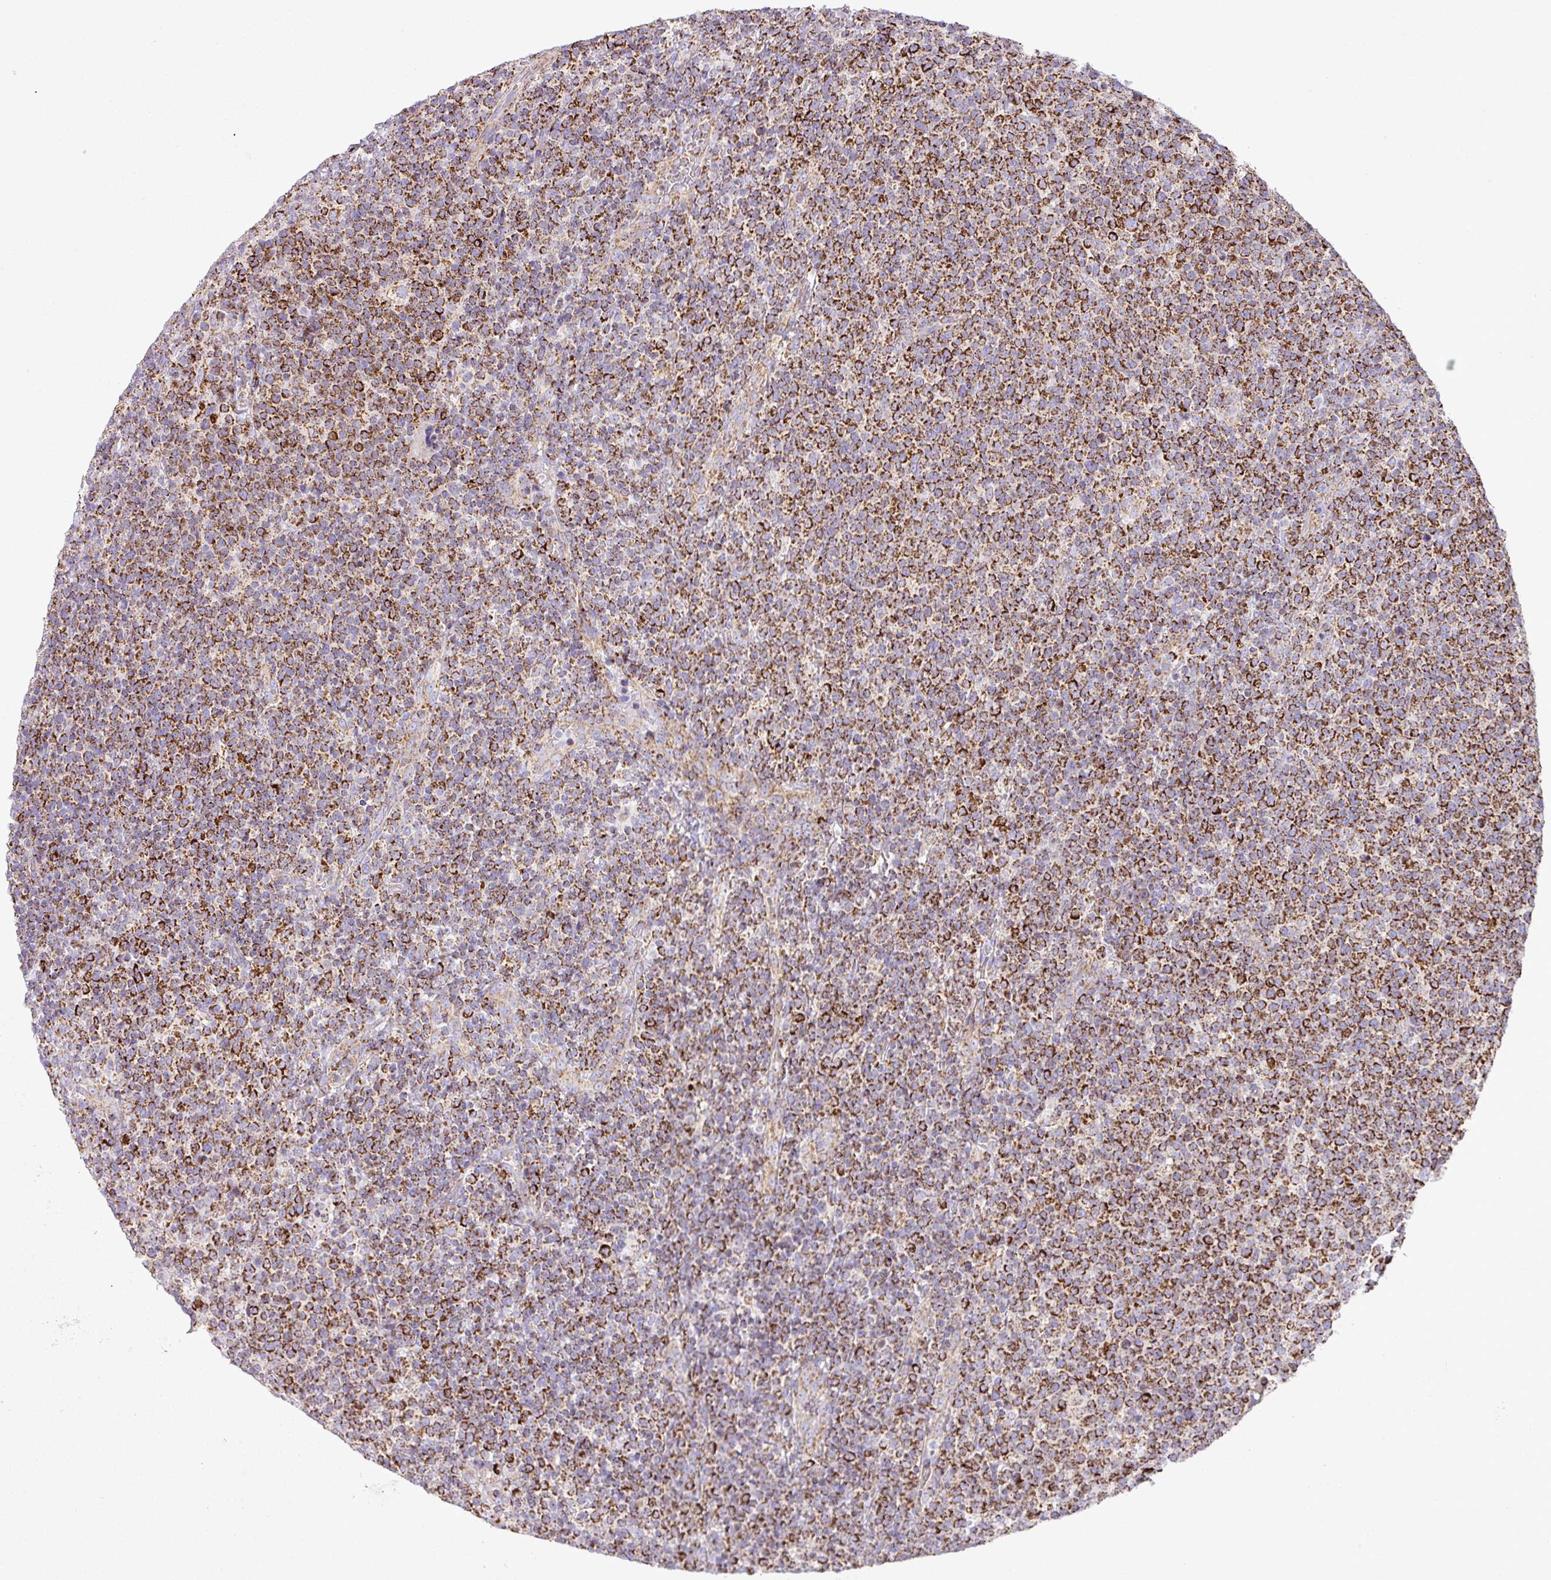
{"staining": {"intensity": "strong", "quantity": ">75%", "location": "cytoplasmic/membranous"}, "tissue": "lymphoma", "cell_type": "Tumor cells", "image_type": "cancer", "snomed": [{"axis": "morphology", "description": "Malignant lymphoma, non-Hodgkin's type, High grade"}, {"axis": "topography", "description": "Lymph node"}], "caption": "Protein analysis of high-grade malignant lymphoma, non-Hodgkin's type tissue reveals strong cytoplasmic/membranous positivity in approximately >75% of tumor cells.", "gene": "ZNF81", "patient": {"sex": "male", "age": 61}}